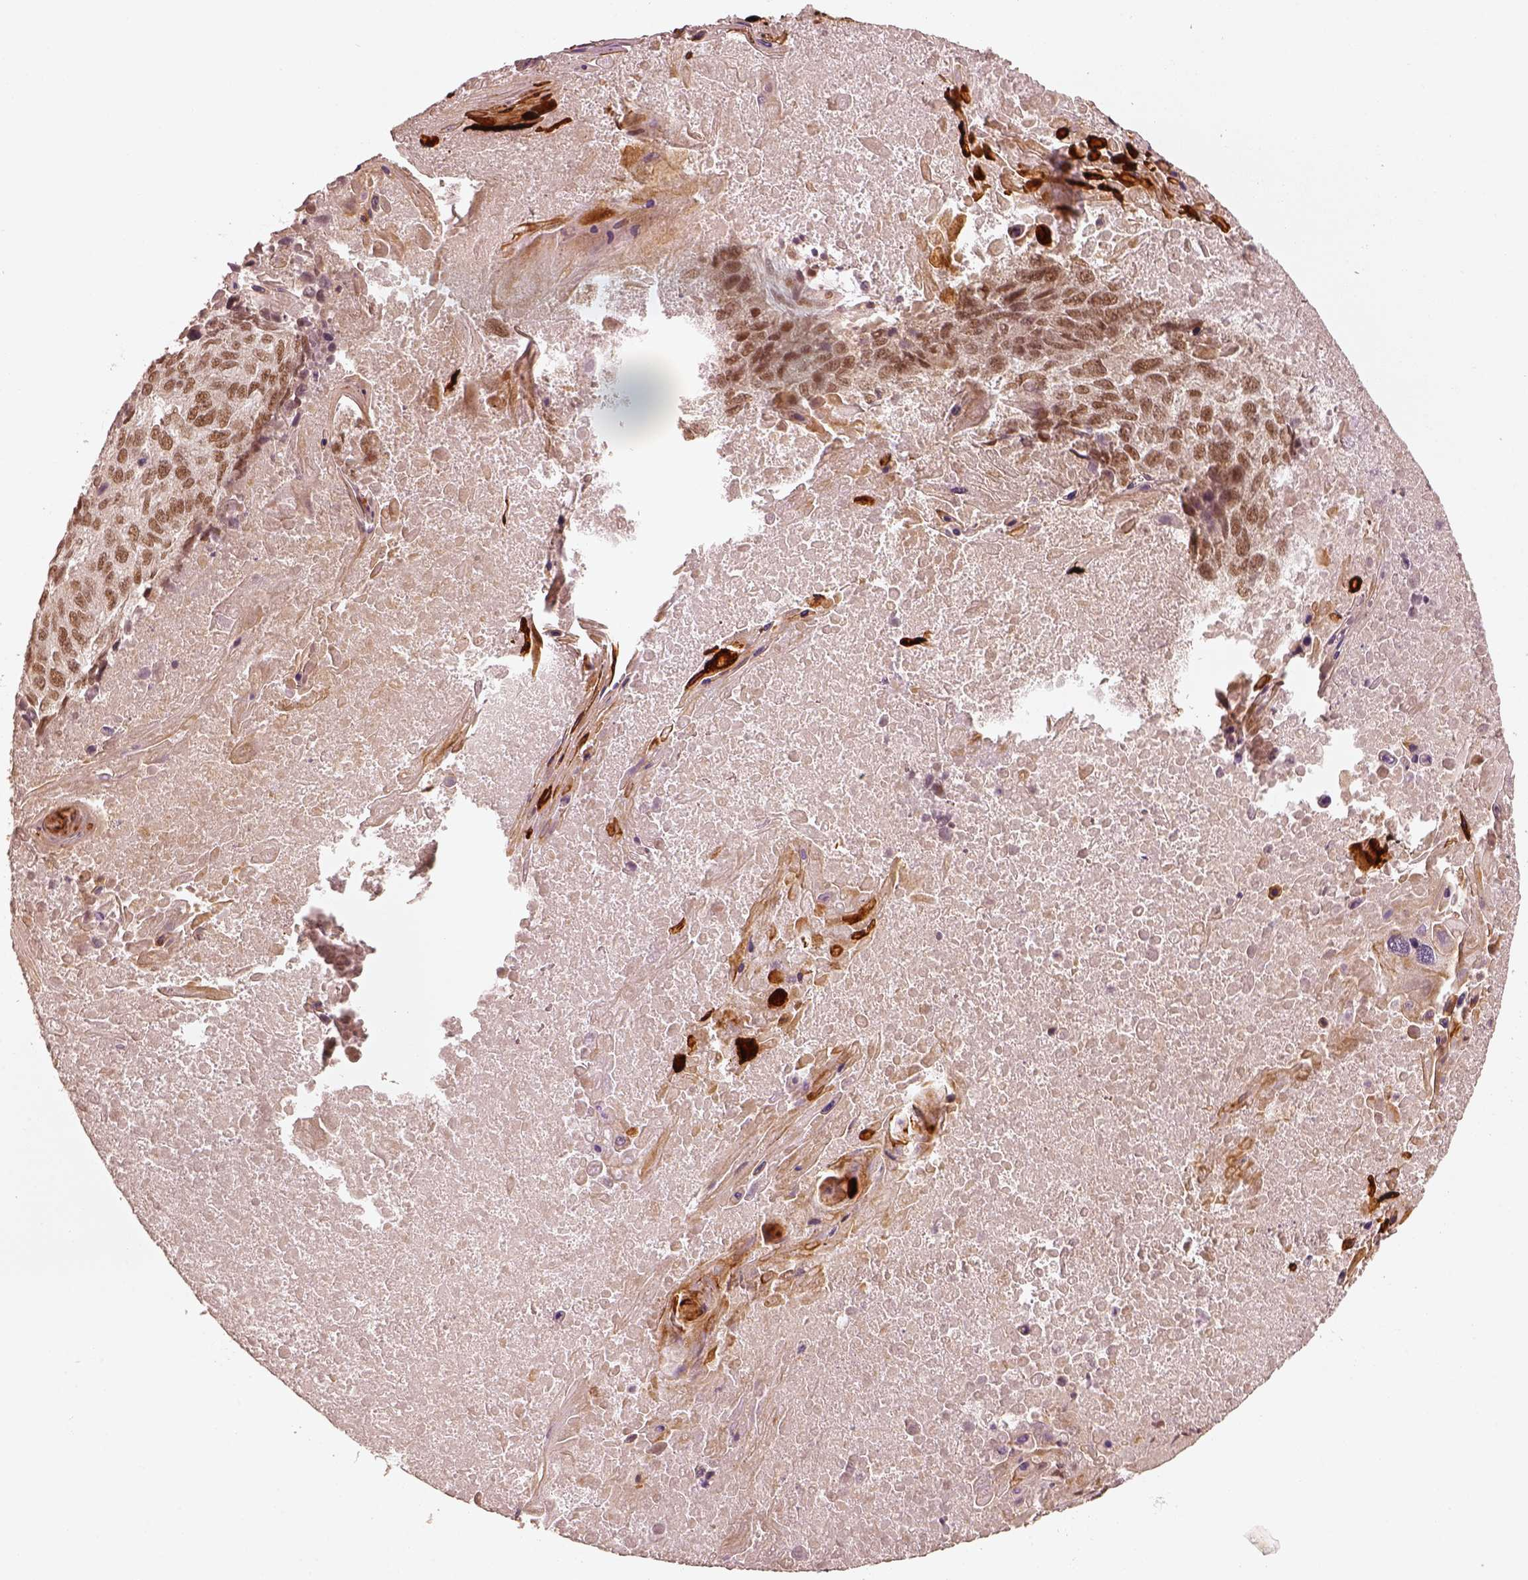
{"staining": {"intensity": "moderate", "quantity": ">75%", "location": "nuclear"}, "tissue": "lung cancer", "cell_type": "Tumor cells", "image_type": "cancer", "snomed": [{"axis": "morphology", "description": "Squamous cell carcinoma, NOS"}, {"axis": "topography", "description": "Lung"}], "caption": "A high-resolution micrograph shows IHC staining of squamous cell carcinoma (lung), which exhibits moderate nuclear staining in about >75% of tumor cells.", "gene": "GMEB2", "patient": {"sex": "male", "age": 73}}